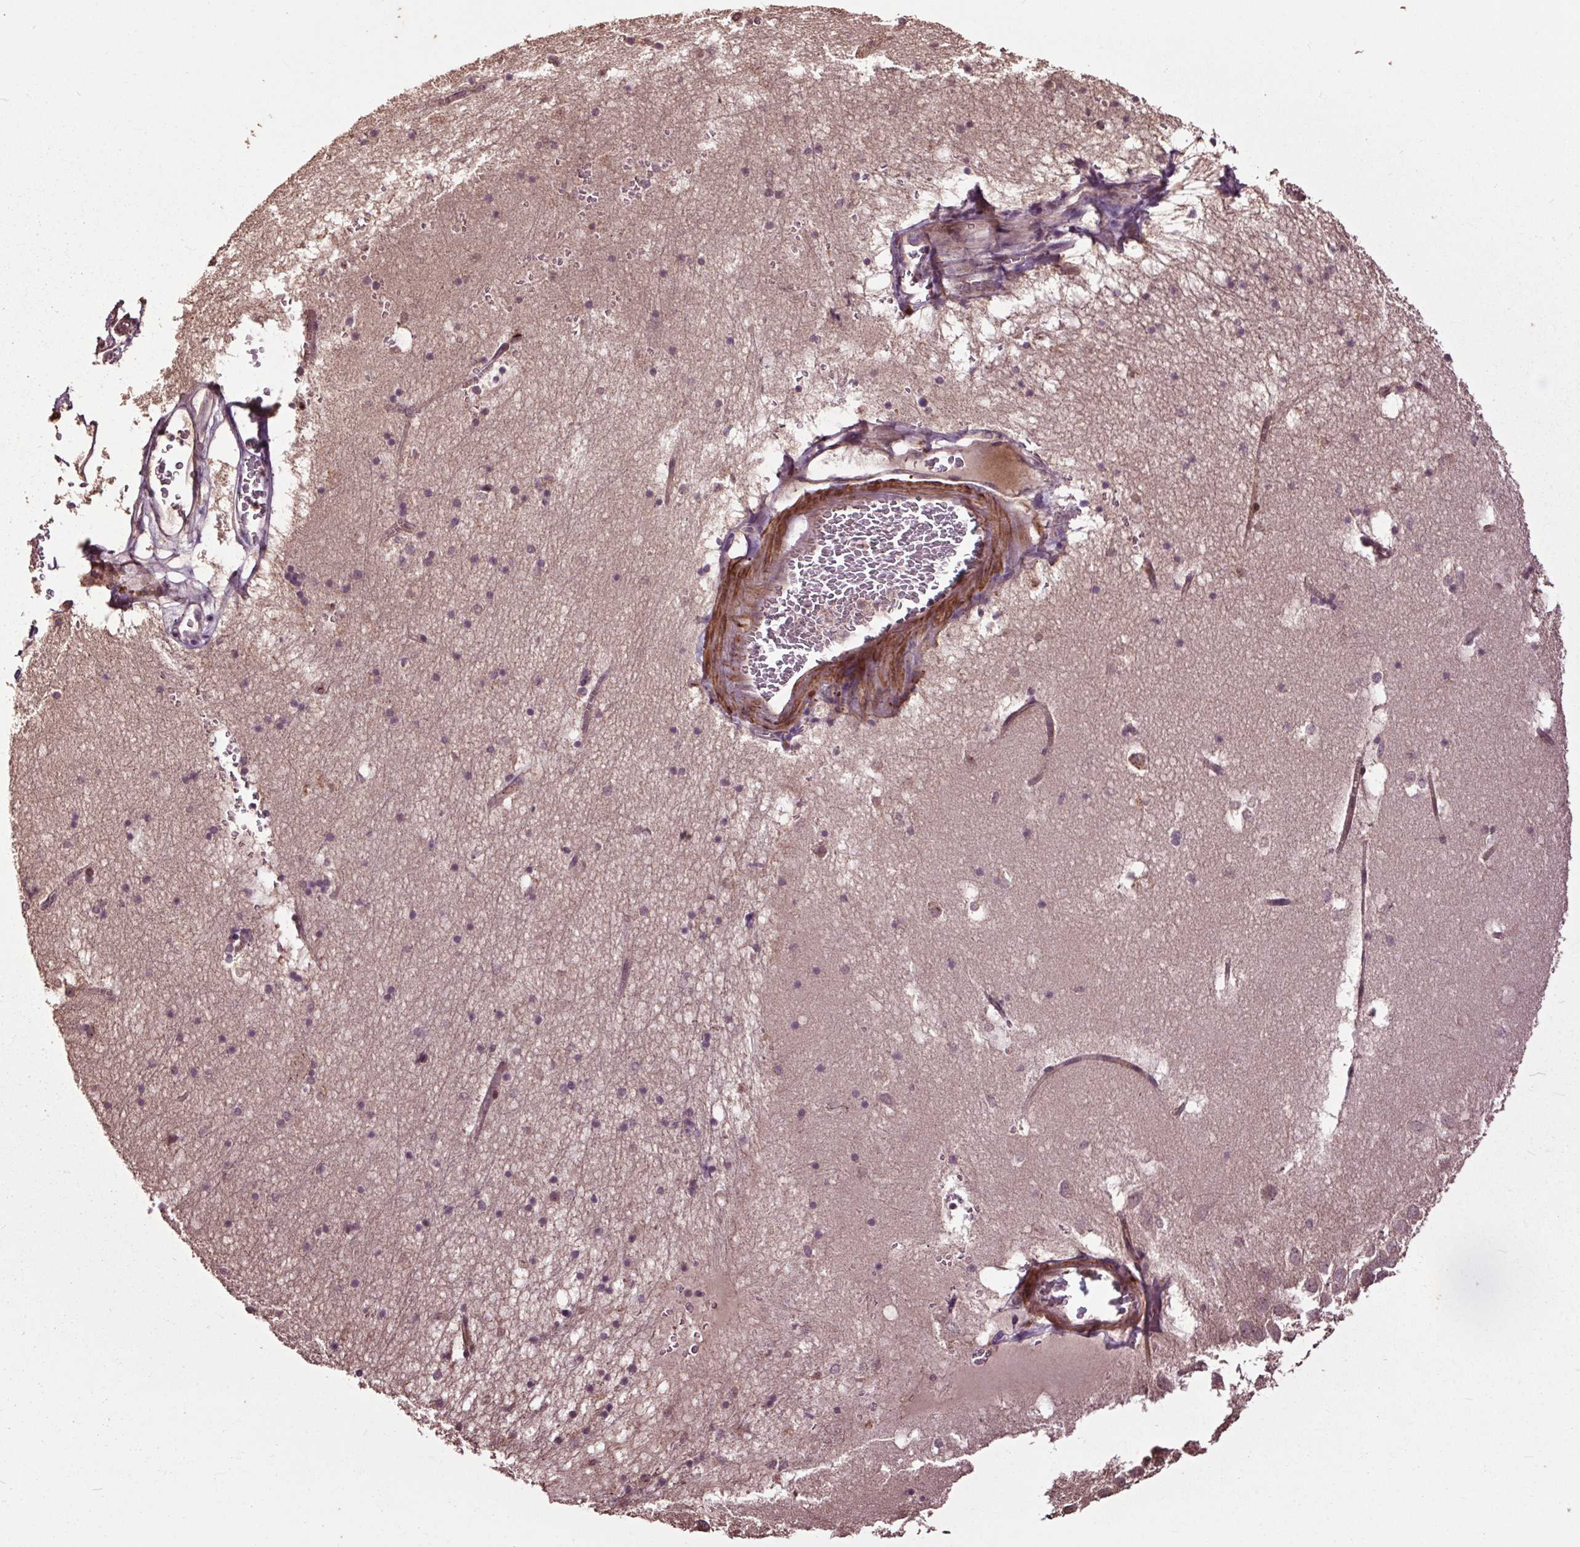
{"staining": {"intensity": "negative", "quantity": "none", "location": "none"}, "tissue": "hippocampus", "cell_type": "Glial cells", "image_type": "normal", "snomed": [{"axis": "morphology", "description": "Normal tissue, NOS"}, {"axis": "topography", "description": "Hippocampus"}], "caption": "DAB (3,3'-diaminobenzidine) immunohistochemical staining of unremarkable hippocampus displays no significant positivity in glial cells.", "gene": "CEP95", "patient": {"sex": "male", "age": 58}}